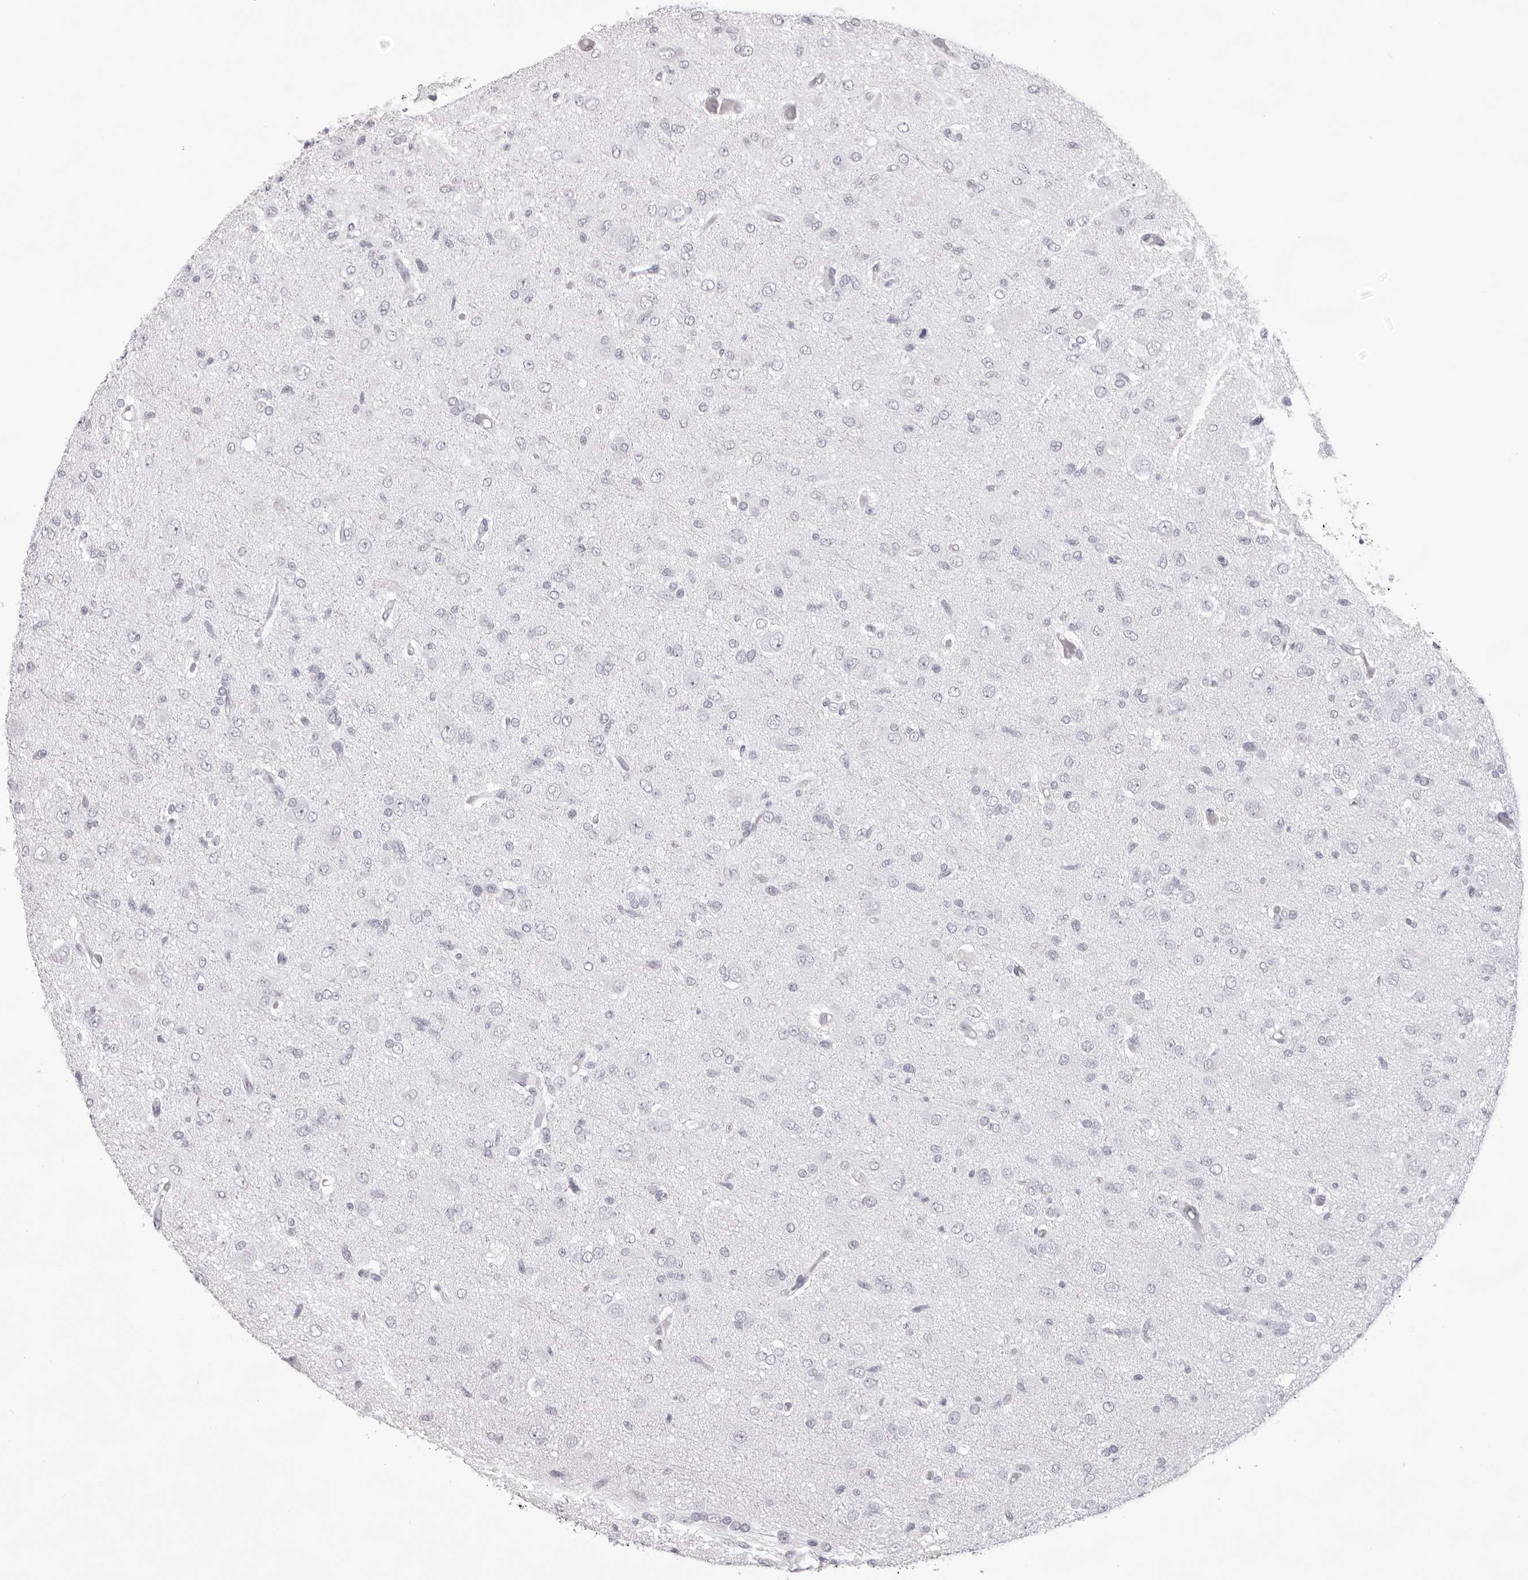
{"staining": {"intensity": "negative", "quantity": "none", "location": "none"}, "tissue": "glioma", "cell_type": "Tumor cells", "image_type": "cancer", "snomed": [{"axis": "morphology", "description": "Glioma, malignant, High grade"}, {"axis": "topography", "description": "Brain"}], "caption": "This is an immunohistochemistry histopathology image of high-grade glioma (malignant). There is no positivity in tumor cells.", "gene": "SPTA1", "patient": {"sex": "female", "age": 59}}